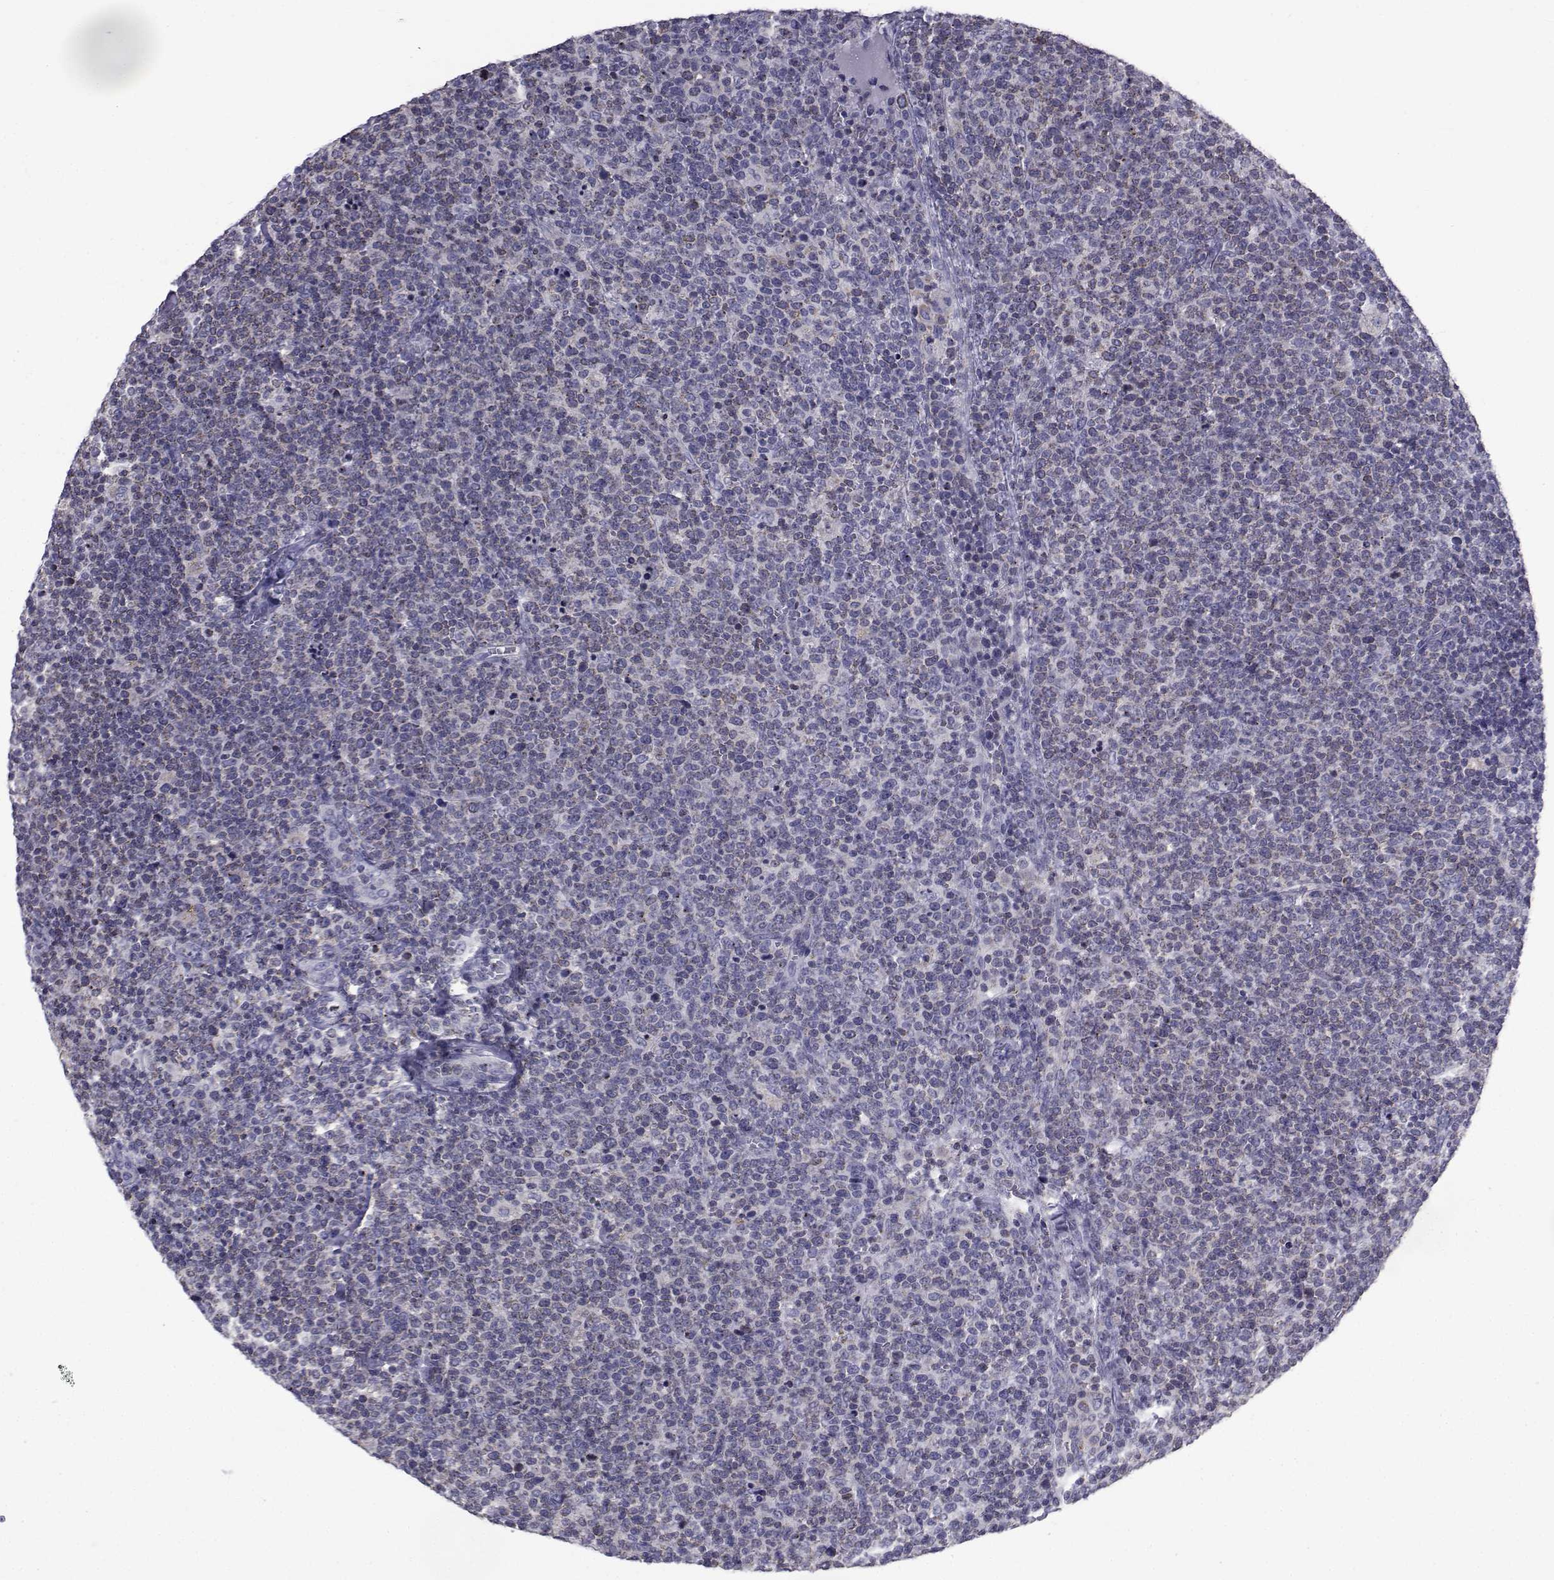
{"staining": {"intensity": "weak", "quantity": ">75%", "location": "cytoplasmic/membranous"}, "tissue": "lymphoma", "cell_type": "Tumor cells", "image_type": "cancer", "snomed": [{"axis": "morphology", "description": "Malignant lymphoma, non-Hodgkin's type, High grade"}, {"axis": "topography", "description": "Lymph node"}], "caption": "Immunohistochemistry (DAB (3,3'-diaminobenzidine)) staining of lymphoma reveals weak cytoplasmic/membranous protein staining in approximately >75% of tumor cells.", "gene": "PDE6H", "patient": {"sex": "male", "age": 61}}